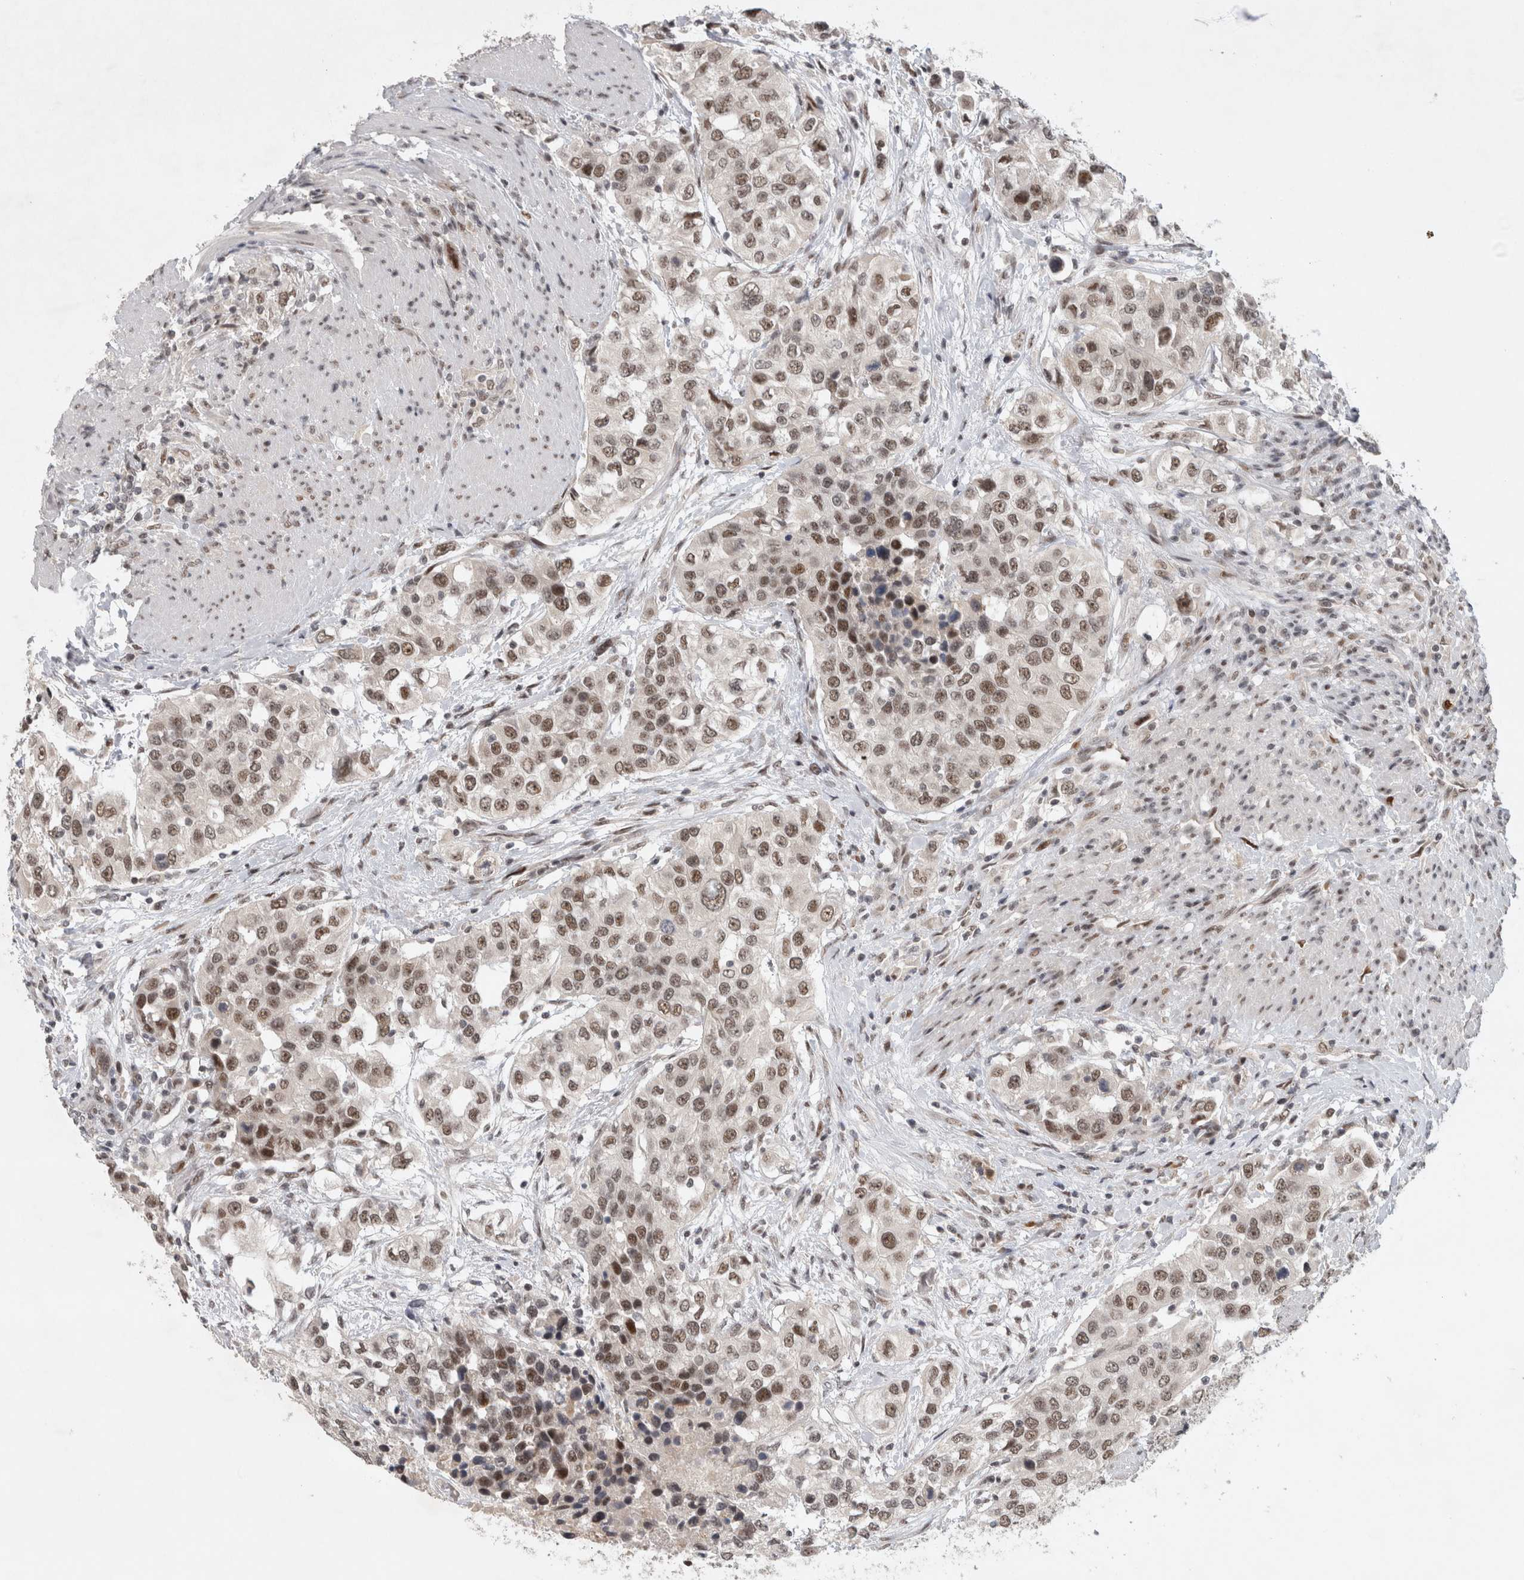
{"staining": {"intensity": "weak", "quantity": ">75%", "location": "nuclear"}, "tissue": "urothelial cancer", "cell_type": "Tumor cells", "image_type": "cancer", "snomed": [{"axis": "morphology", "description": "Urothelial carcinoma, High grade"}, {"axis": "topography", "description": "Urinary bladder"}], "caption": "Human urothelial cancer stained for a protein (brown) displays weak nuclear positive staining in about >75% of tumor cells.", "gene": "HESX1", "patient": {"sex": "female", "age": 80}}